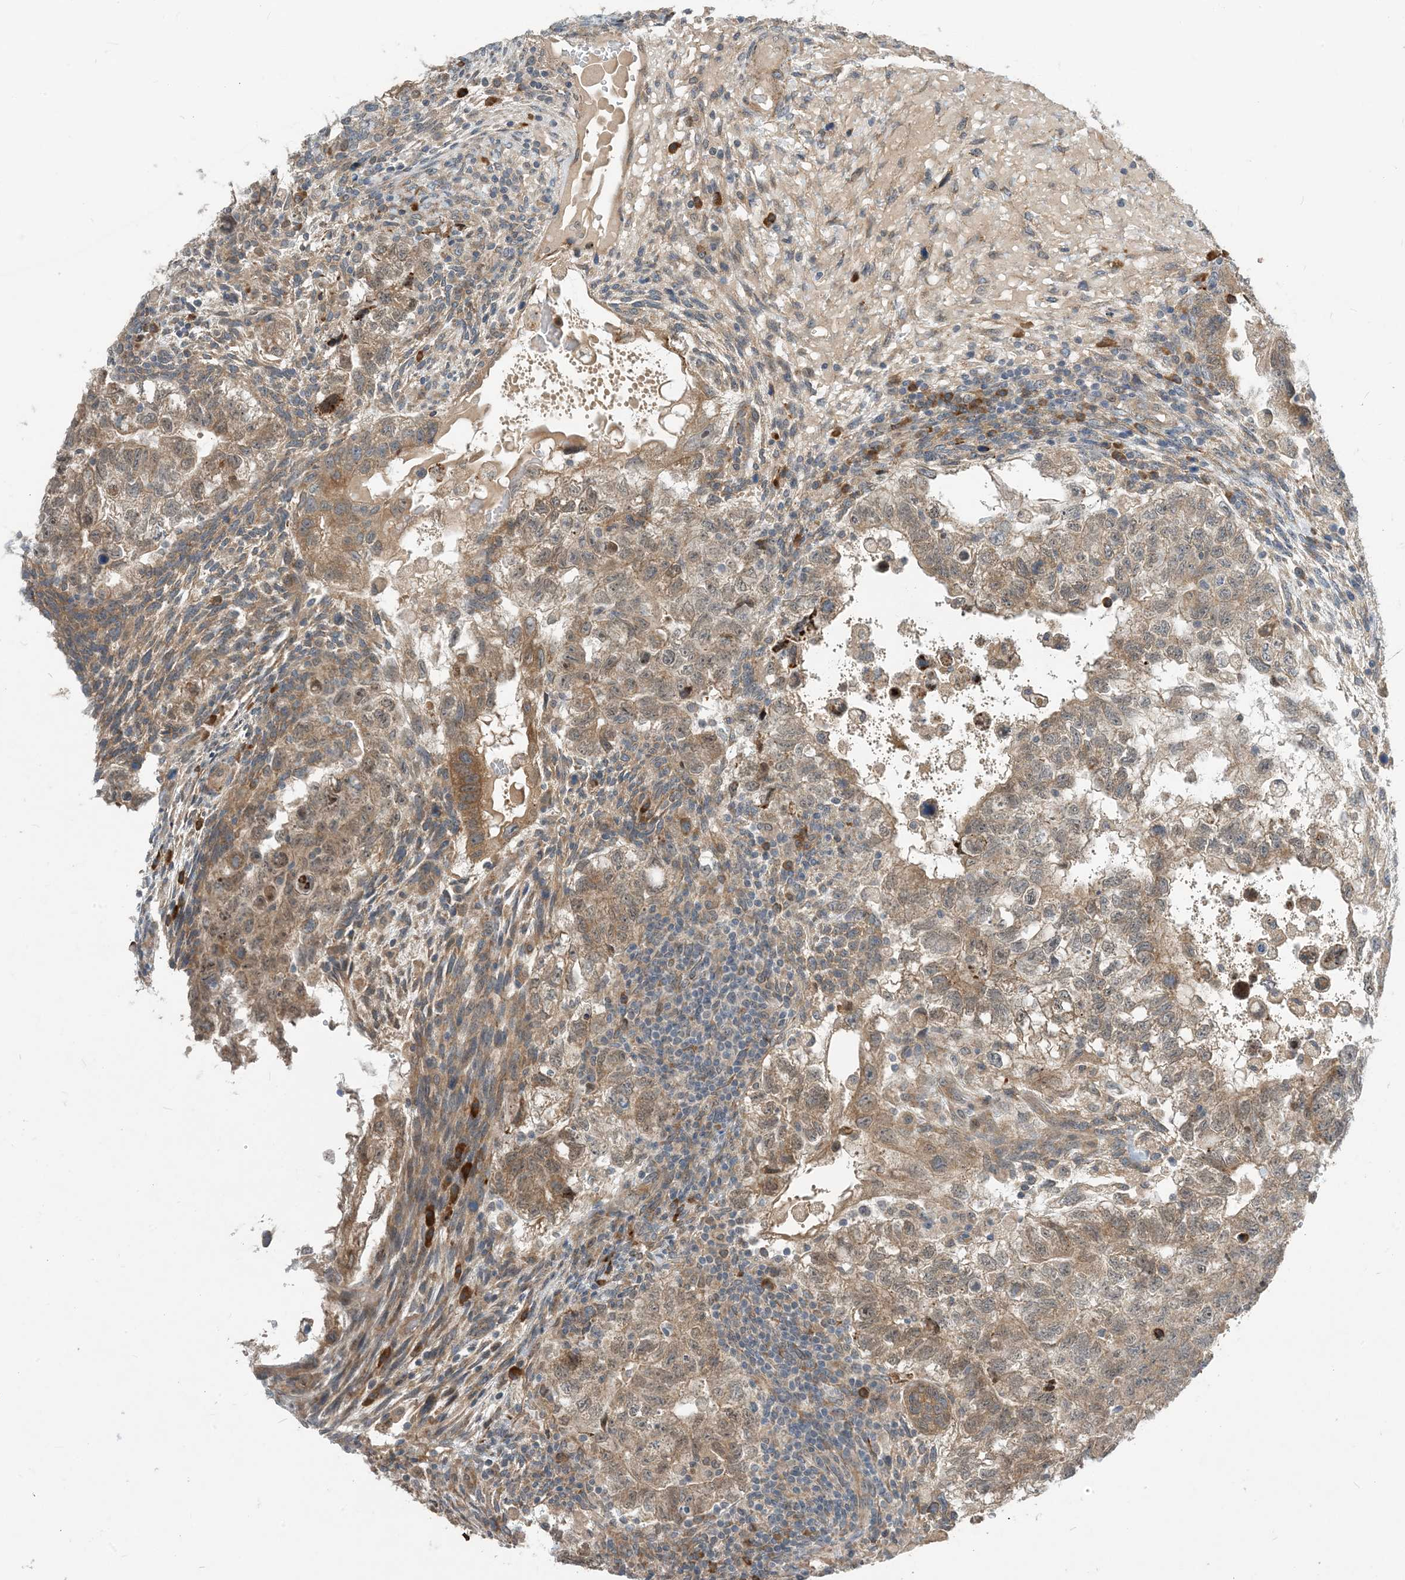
{"staining": {"intensity": "moderate", "quantity": "25%-75%", "location": "cytoplasmic/membranous,nuclear"}, "tissue": "testis cancer", "cell_type": "Tumor cells", "image_type": "cancer", "snomed": [{"axis": "morphology", "description": "Carcinoma, Embryonal, NOS"}, {"axis": "topography", "description": "Testis"}], "caption": "Testis cancer was stained to show a protein in brown. There is medium levels of moderate cytoplasmic/membranous and nuclear expression in about 25%-75% of tumor cells.", "gene": "PHOSPHO2", "patient": {"sex": "male", "age": 36}}